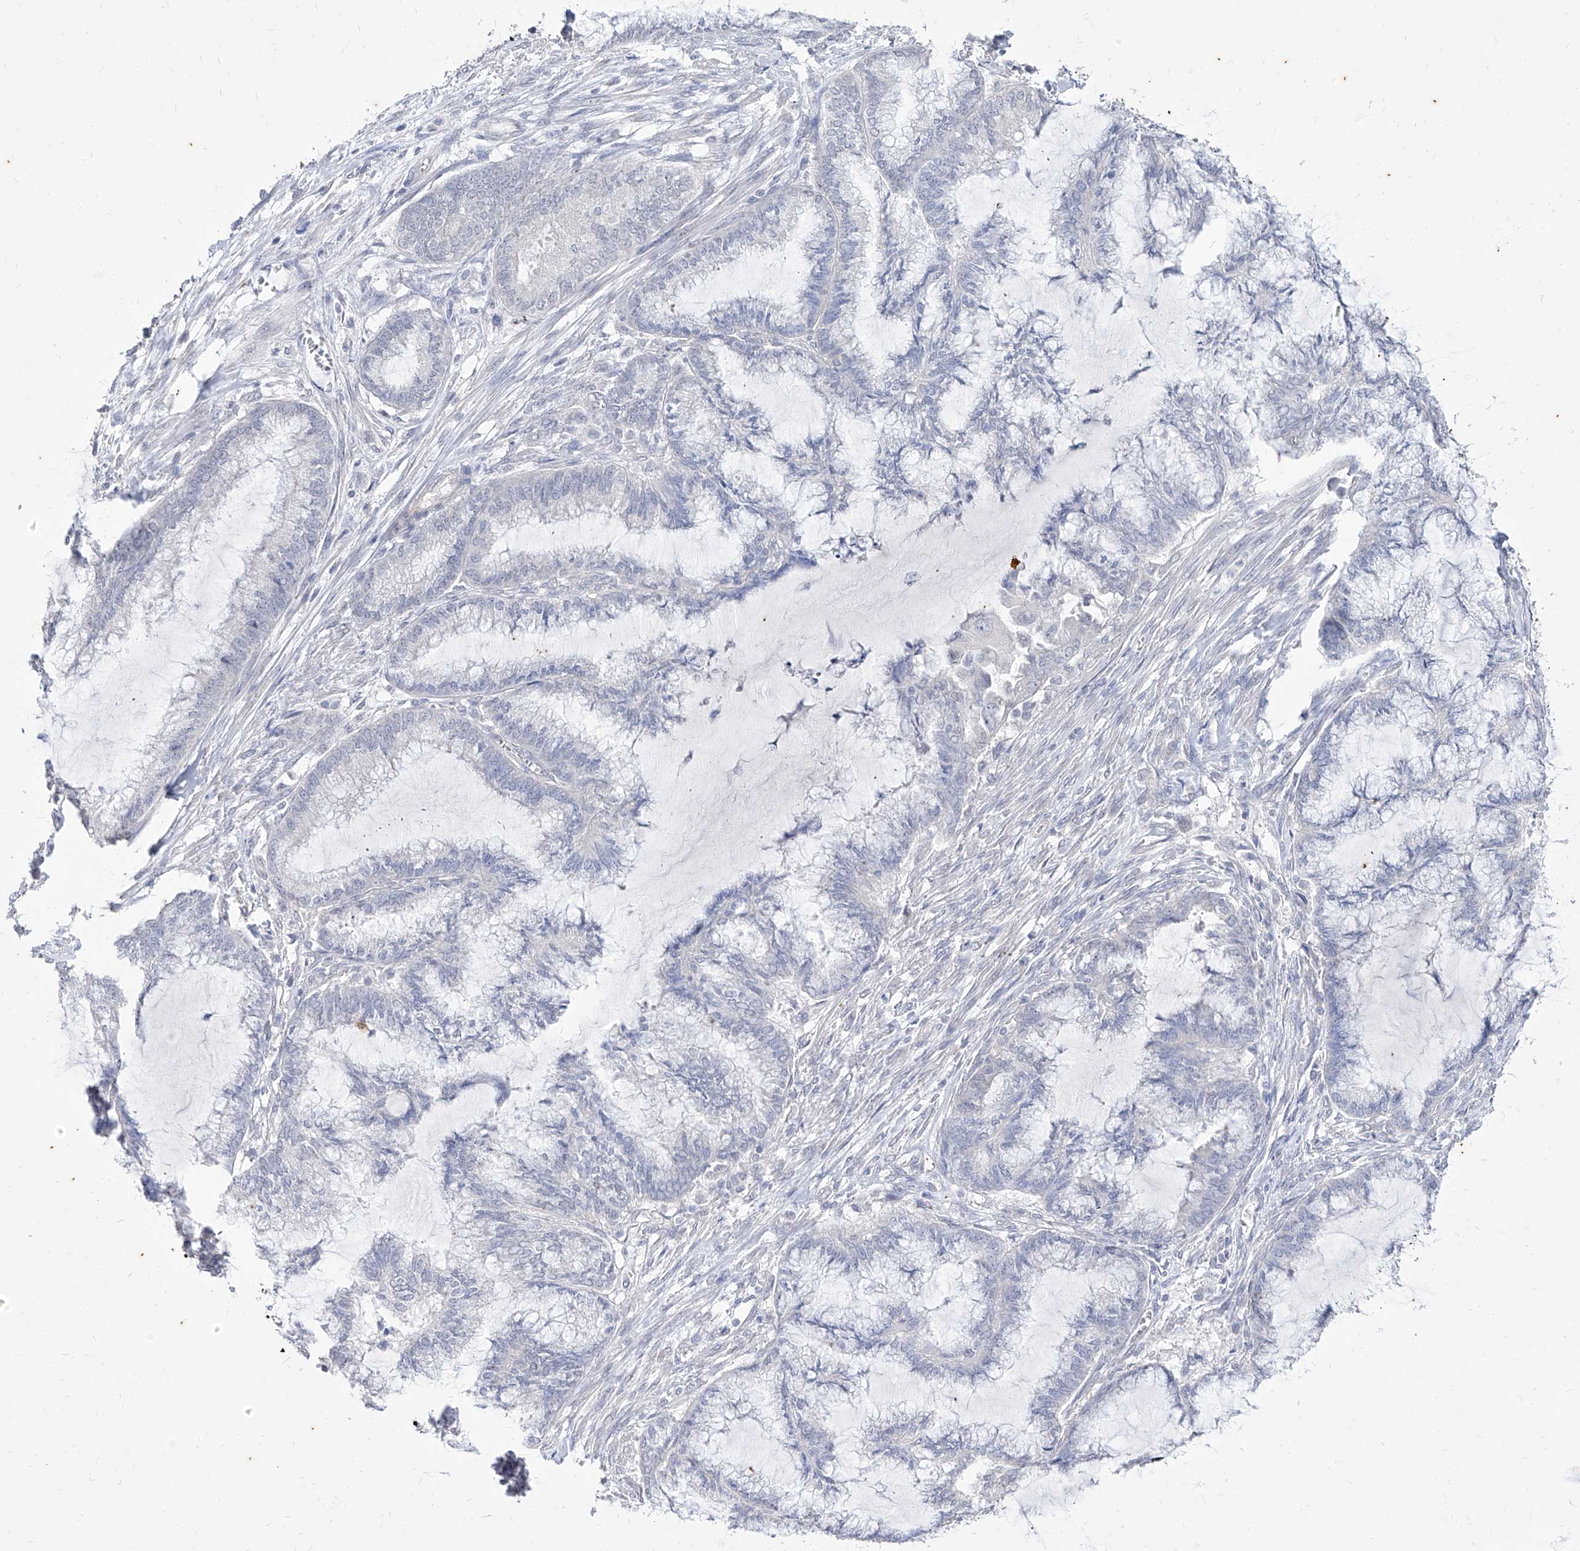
{"staining": {"intensity": "negative", "quantity": "none", "location": "none"}, "tissue": "endometrial cancer", "cell_type": "Tumor cells", "image_type": "cancer", "snomed": [{"axis": "morphology", "description": "Adenocarcinoma, NOS"}, {"axis": "topography", "description": "Endometrium"}], "caption": "This is an immunohistochemistry (IHC) image of endometrial adenocarcinoma. There is no positivity in tumor cells.", "gene": "PHF20L1", "patient": {"sex": "female", "age": 86}}